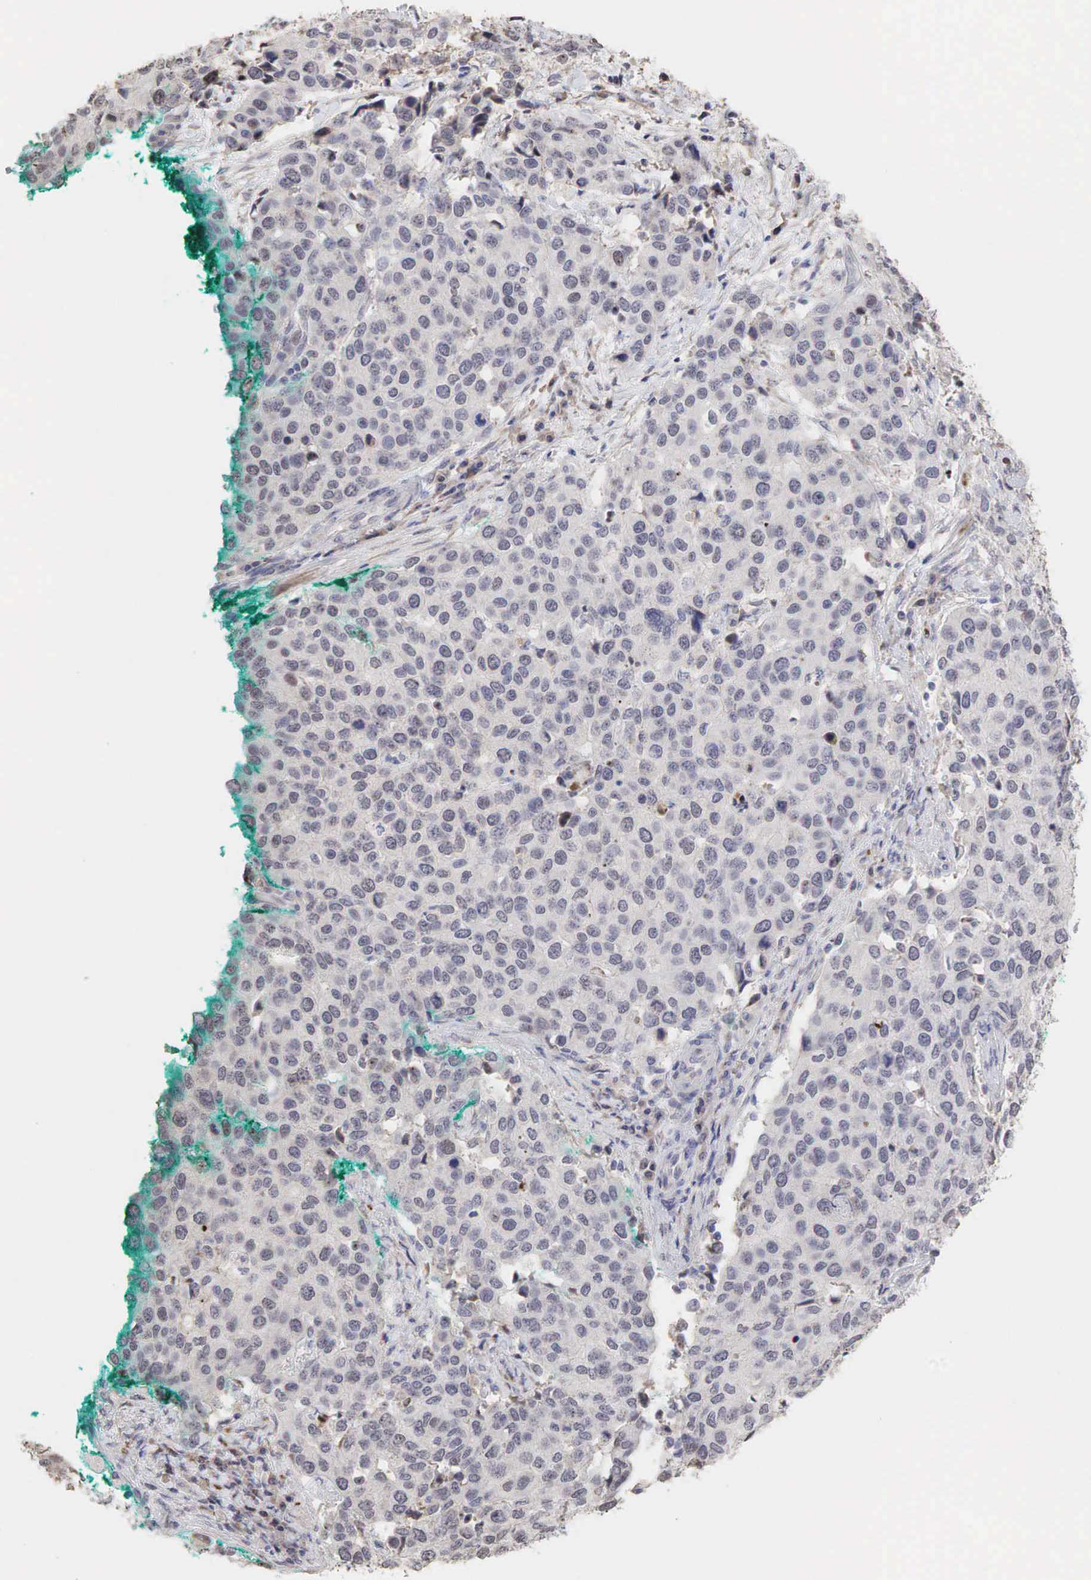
{"staining": {"intensity": "weak", "quantity": "<25%", "location": "none"}, "tissue": "cervical cancer", "cell_type": "Tumor cells", "image_type": "cancer", "snomed": [{"axis": "morphology", "description": "Squamous cell carcinoma, NOS"}, {"axis": "topography", "description": "Cervix"}], "caption": "Immunohistochemical staining of squamous cell carcinoma (cervical) reveals no significant expression in tumor cells. (Stains: DAB IHC with hematoxylin counter stain, Microscopy: brightfield microscopy at high magnification).", "gene": "DKC1", "patient": {"sex": "female", "age": 54}}